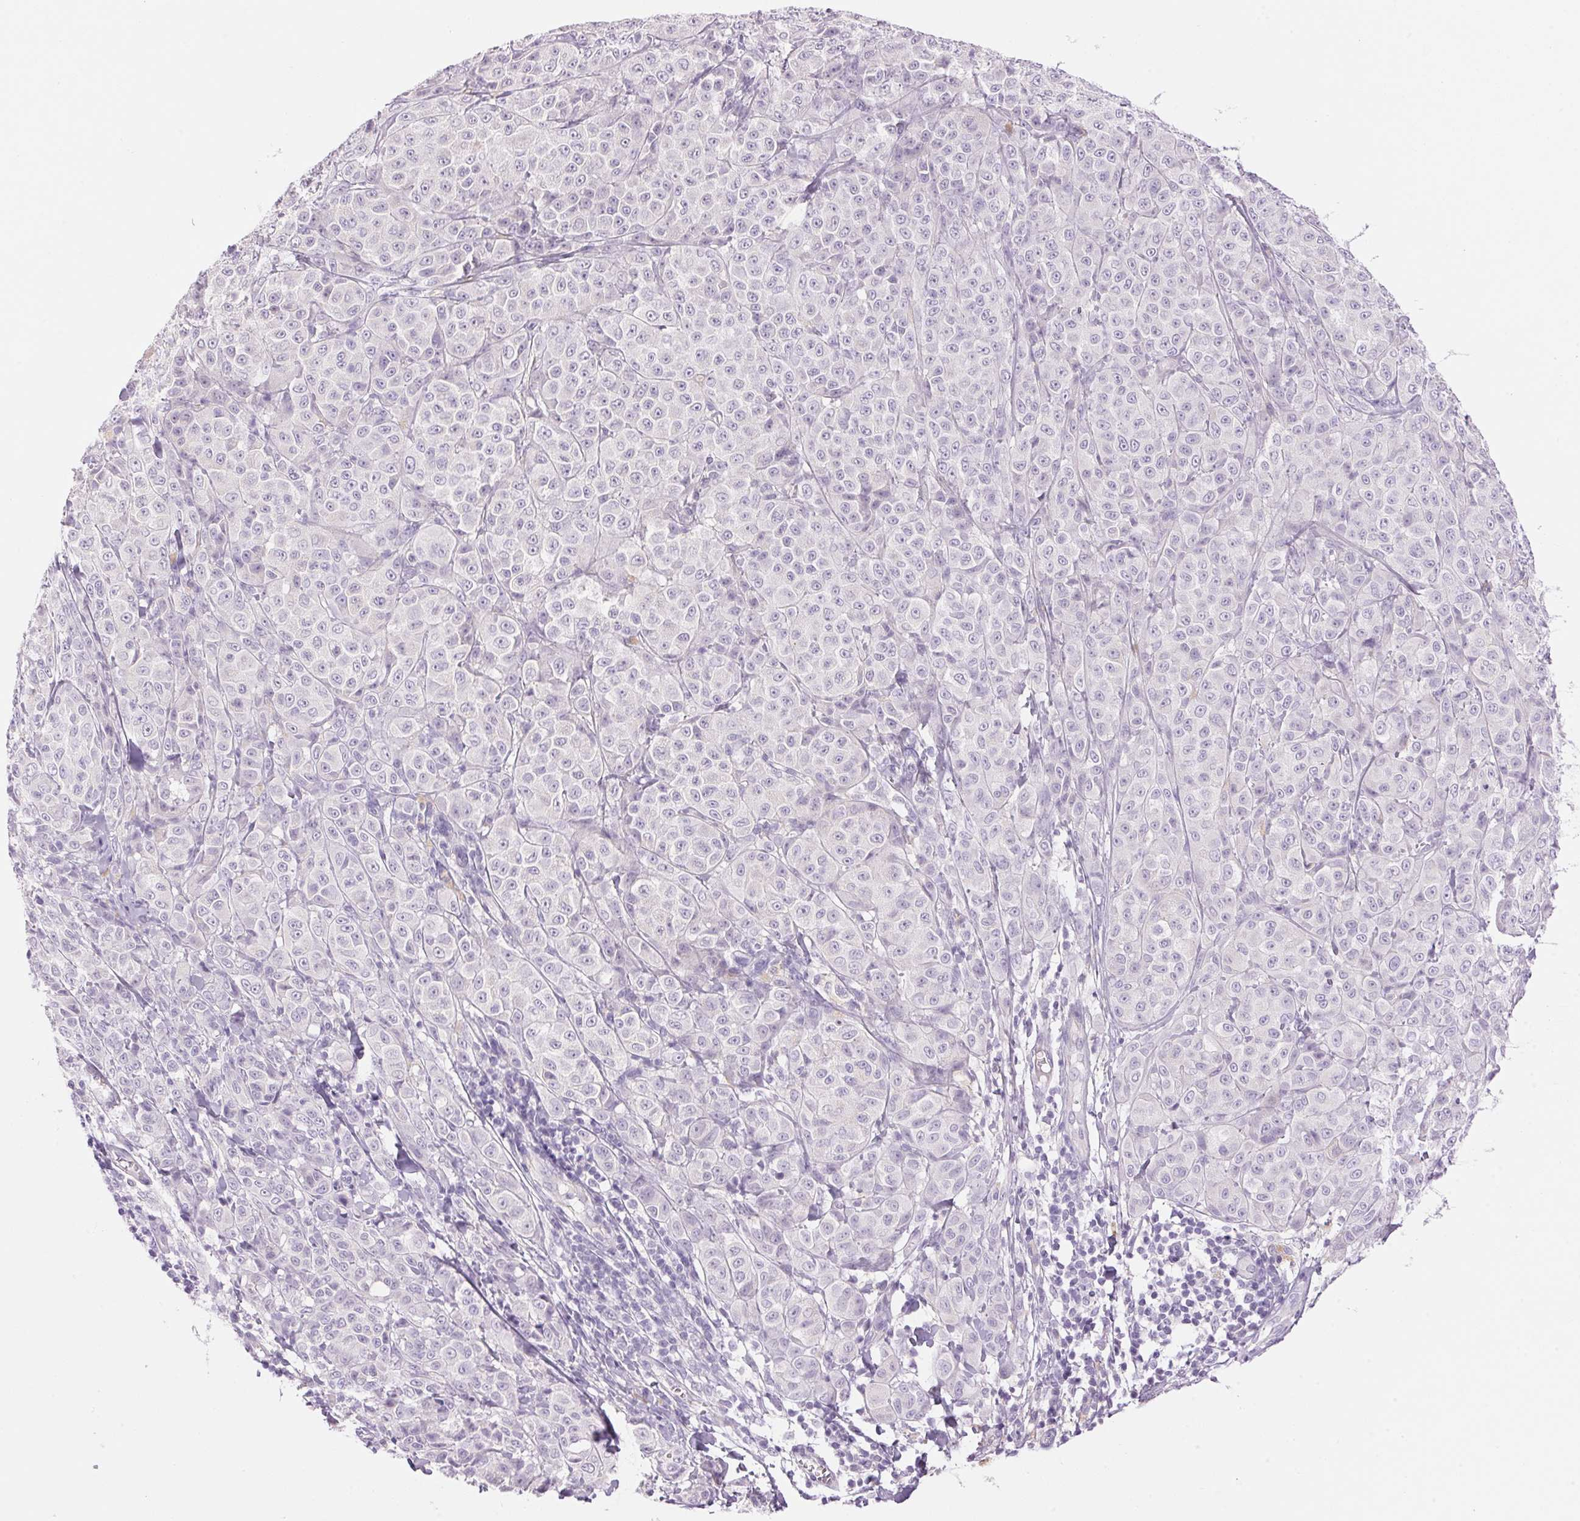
{"staining": {"intensity": "negative", "quantity": "none", "location": "none"}, "tissue": "melanoma", "cell_type": "Tumor cells", "image_type": "cancer", "snomed": [{"axis": "morphology", "description": "Malignant melanoma, NOS"}, {"axis": "topography", "description": "Skin"}], "caption": "Protein analysis of malignant melanoma shows no significant expression in tumor cells. (DAB IHC, high magnification).", "gene": "HSD17B2", "patient": {"sex": "male", "age": 89}}